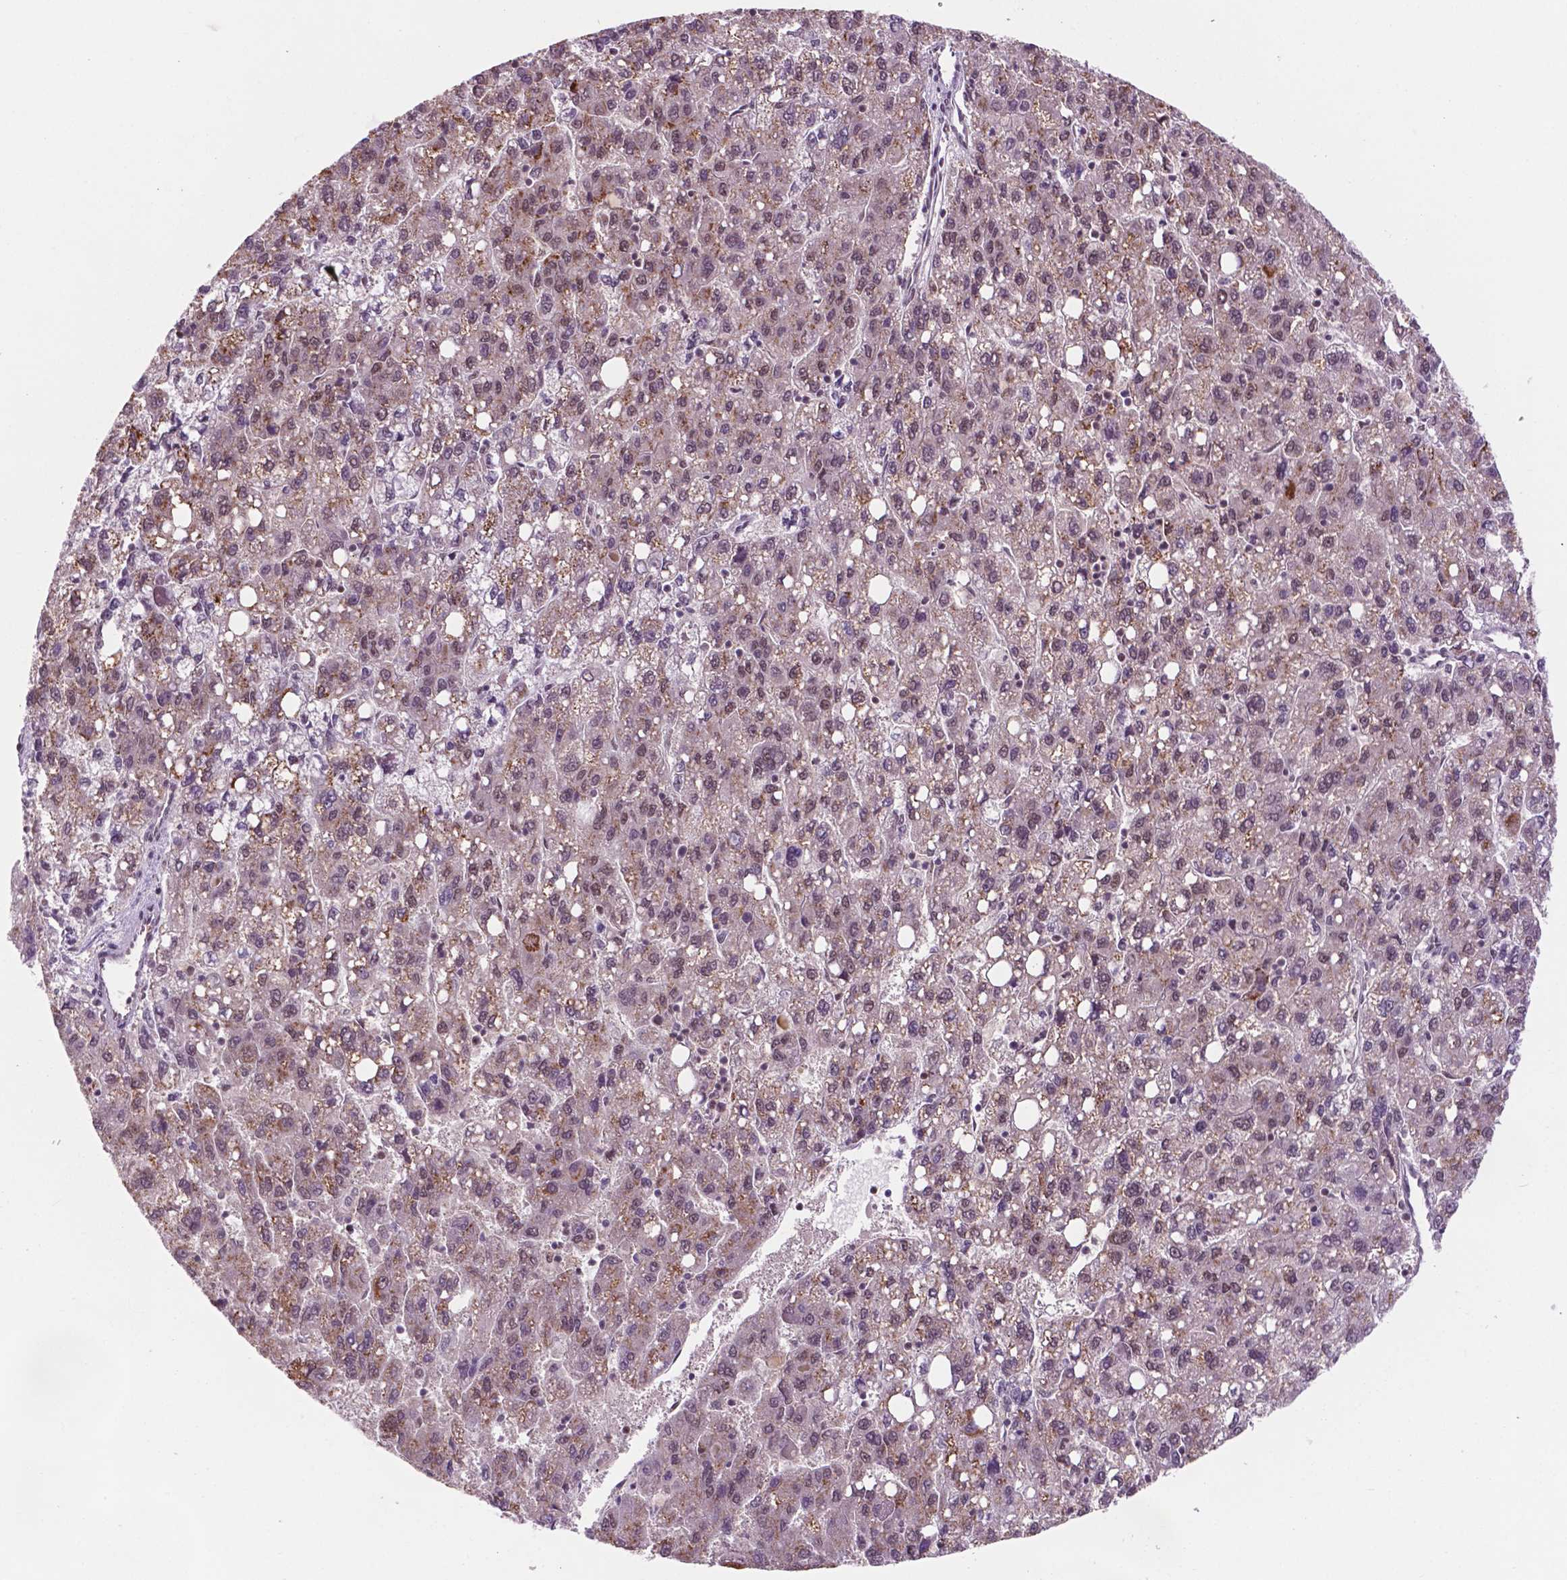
{"staining": {"intensity": "moderate", "quantity": "<25%", "location": "nuclear"}, "tissue": "liver cancer", "cell_type": "Tumor cells", "image_type": "cancer", "snomed": [{"axis": "morphology", "description": "Carcinoma, Hepatocellular, NOS"}, {"axis": "topography", "description": "Liver"}], "caption": "Immunohistochemical staining of human hepatocellular carcinoma (liver) exhibits low levels of moderate nuclear positivity in approximately <25% of tumor cells.", "gene": "PER2", "patient": {"sex": "female", "age": 82}}